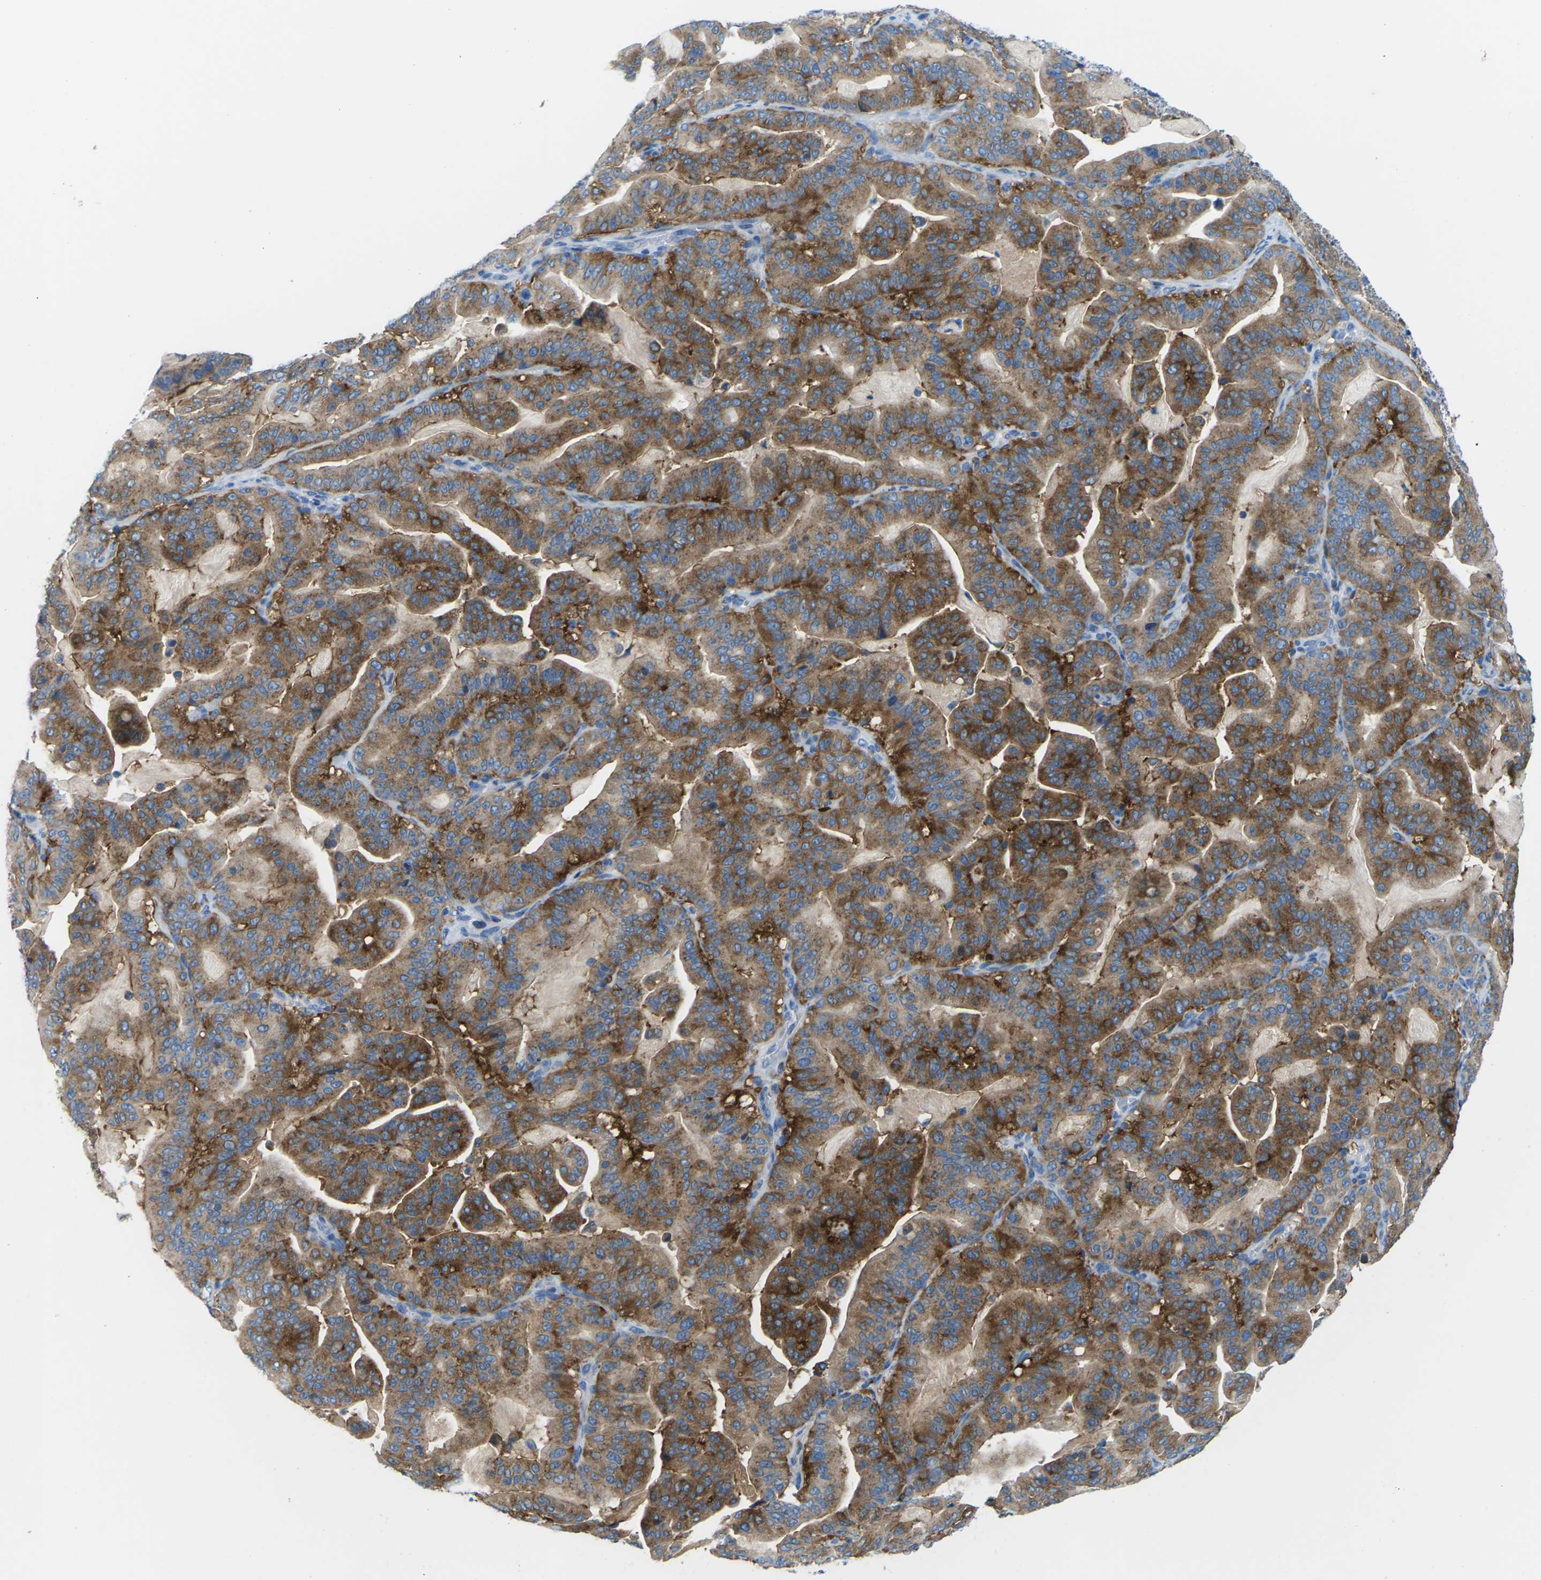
{"staining": {"intensity": "moderate", "quantity": ">75%", "location": "cytoplasmic/membranous"}, "tissue": "pancreatic cancer", "cell_type": "Tumor cells", "image_type": "cancer", "snomed": [{"axis": "morphology", "description": "Adenocarcinoma, NOS"}, {"axis": "topography", "description": "Pancreas"}], "caption": "Tumor cells demonstrate medium levels of moderate cytoplasmic/membranous staining in approximately >75% of cells in human pancreatic cancer (adenocarcinoma).", "gene": "SYNGR2", "patient": {"sex": "male", "age": 63}}